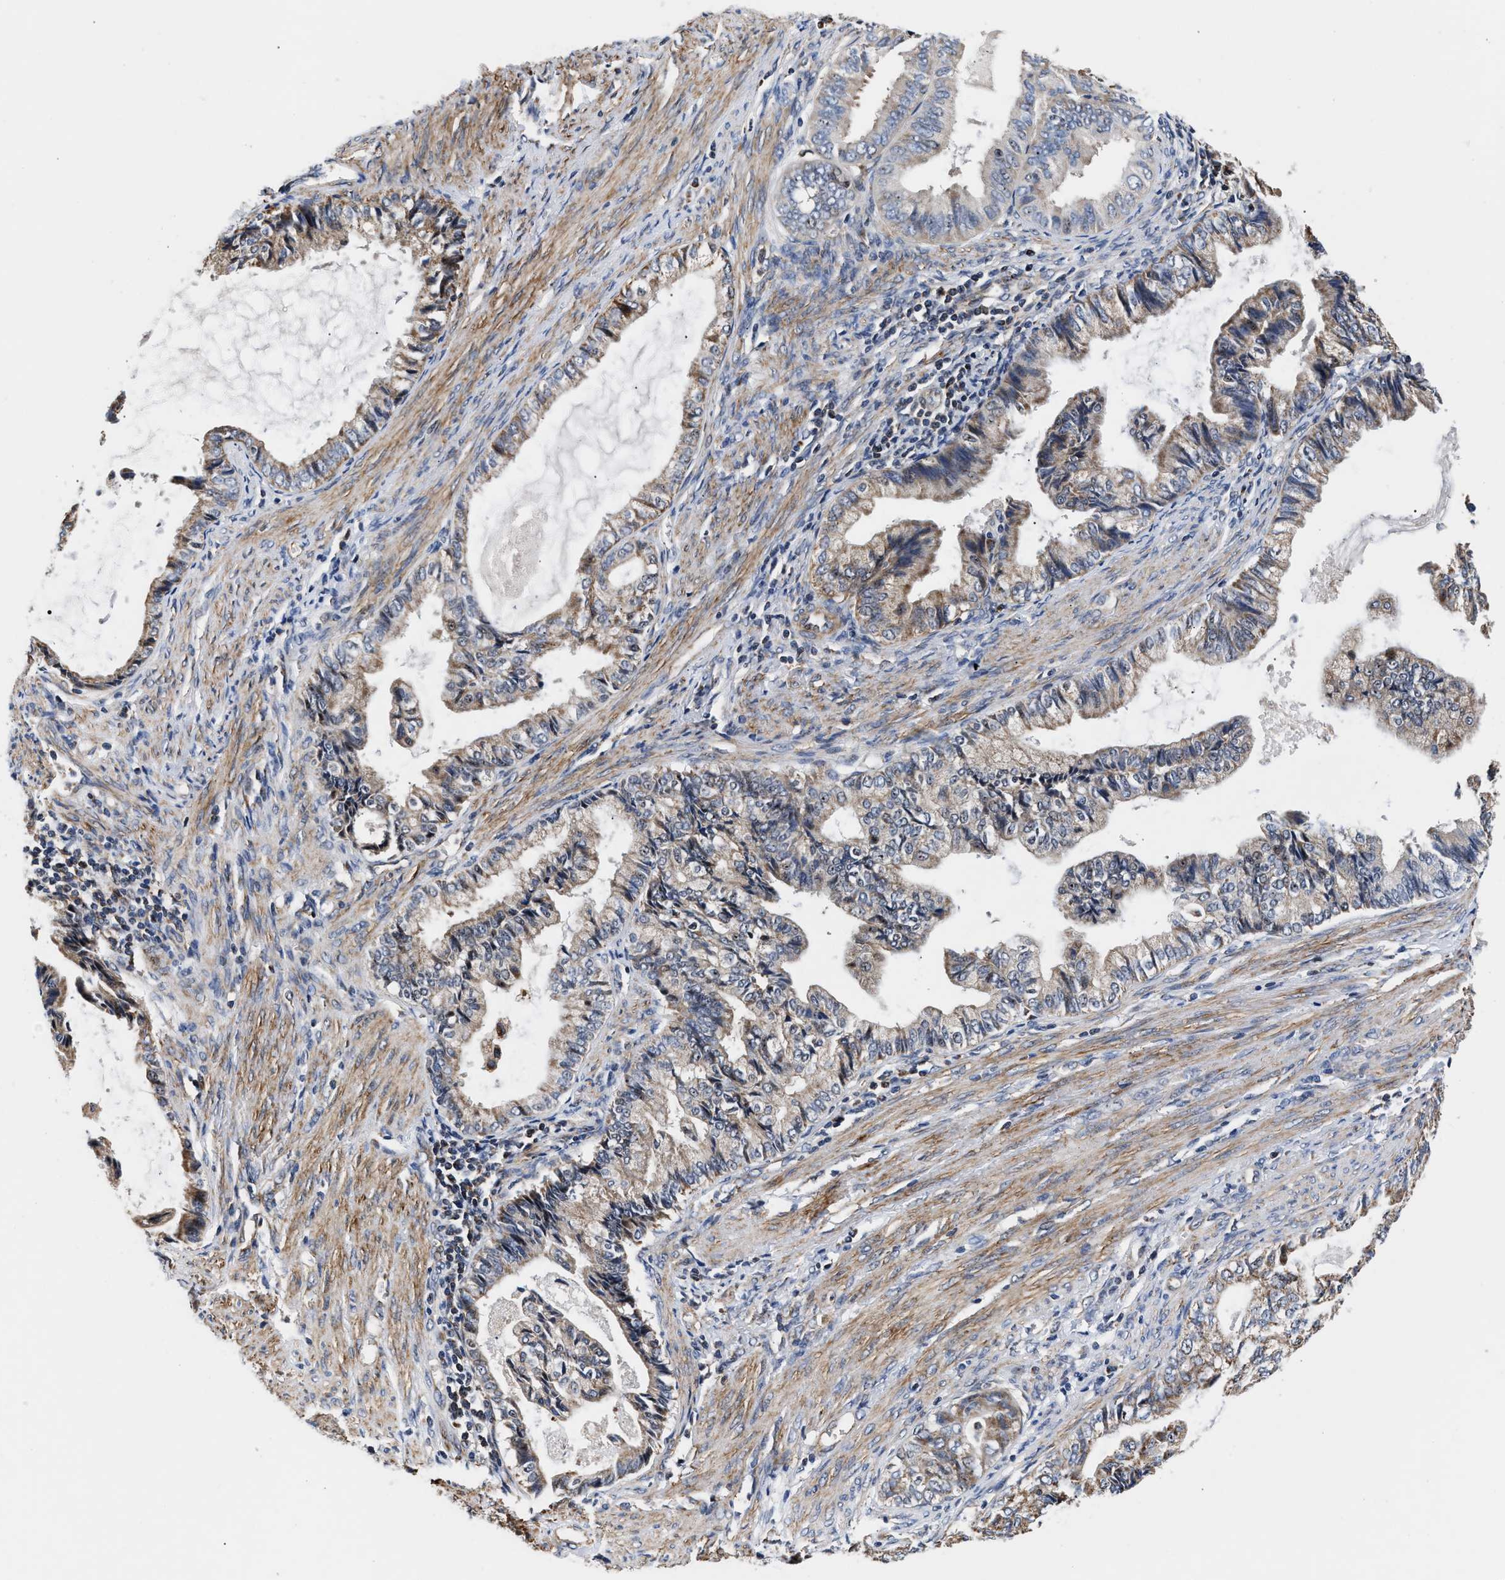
{"staining": {"intensity": "weak", "quantity": ">75%", "location": "cytoplasmic/membranous"}, "tissue": "endometrial cancer", "cell_type": "Tumor cells", "image_type": "cancer", "snomed": [{"axis": "morphology", "description": "Adenocarcinoma, NOS"}, {"axis": "topography", "description": "Endometrium"}], "caption": "Immunohistochemical staining of adenocarcinoma (endometrial) demonstrates low levels of weak cytoplasmic/membranous protein staining in about >75% of tumor cells.", "gene": "SGK1", "patient": {"sex": "female", "age": 86}}